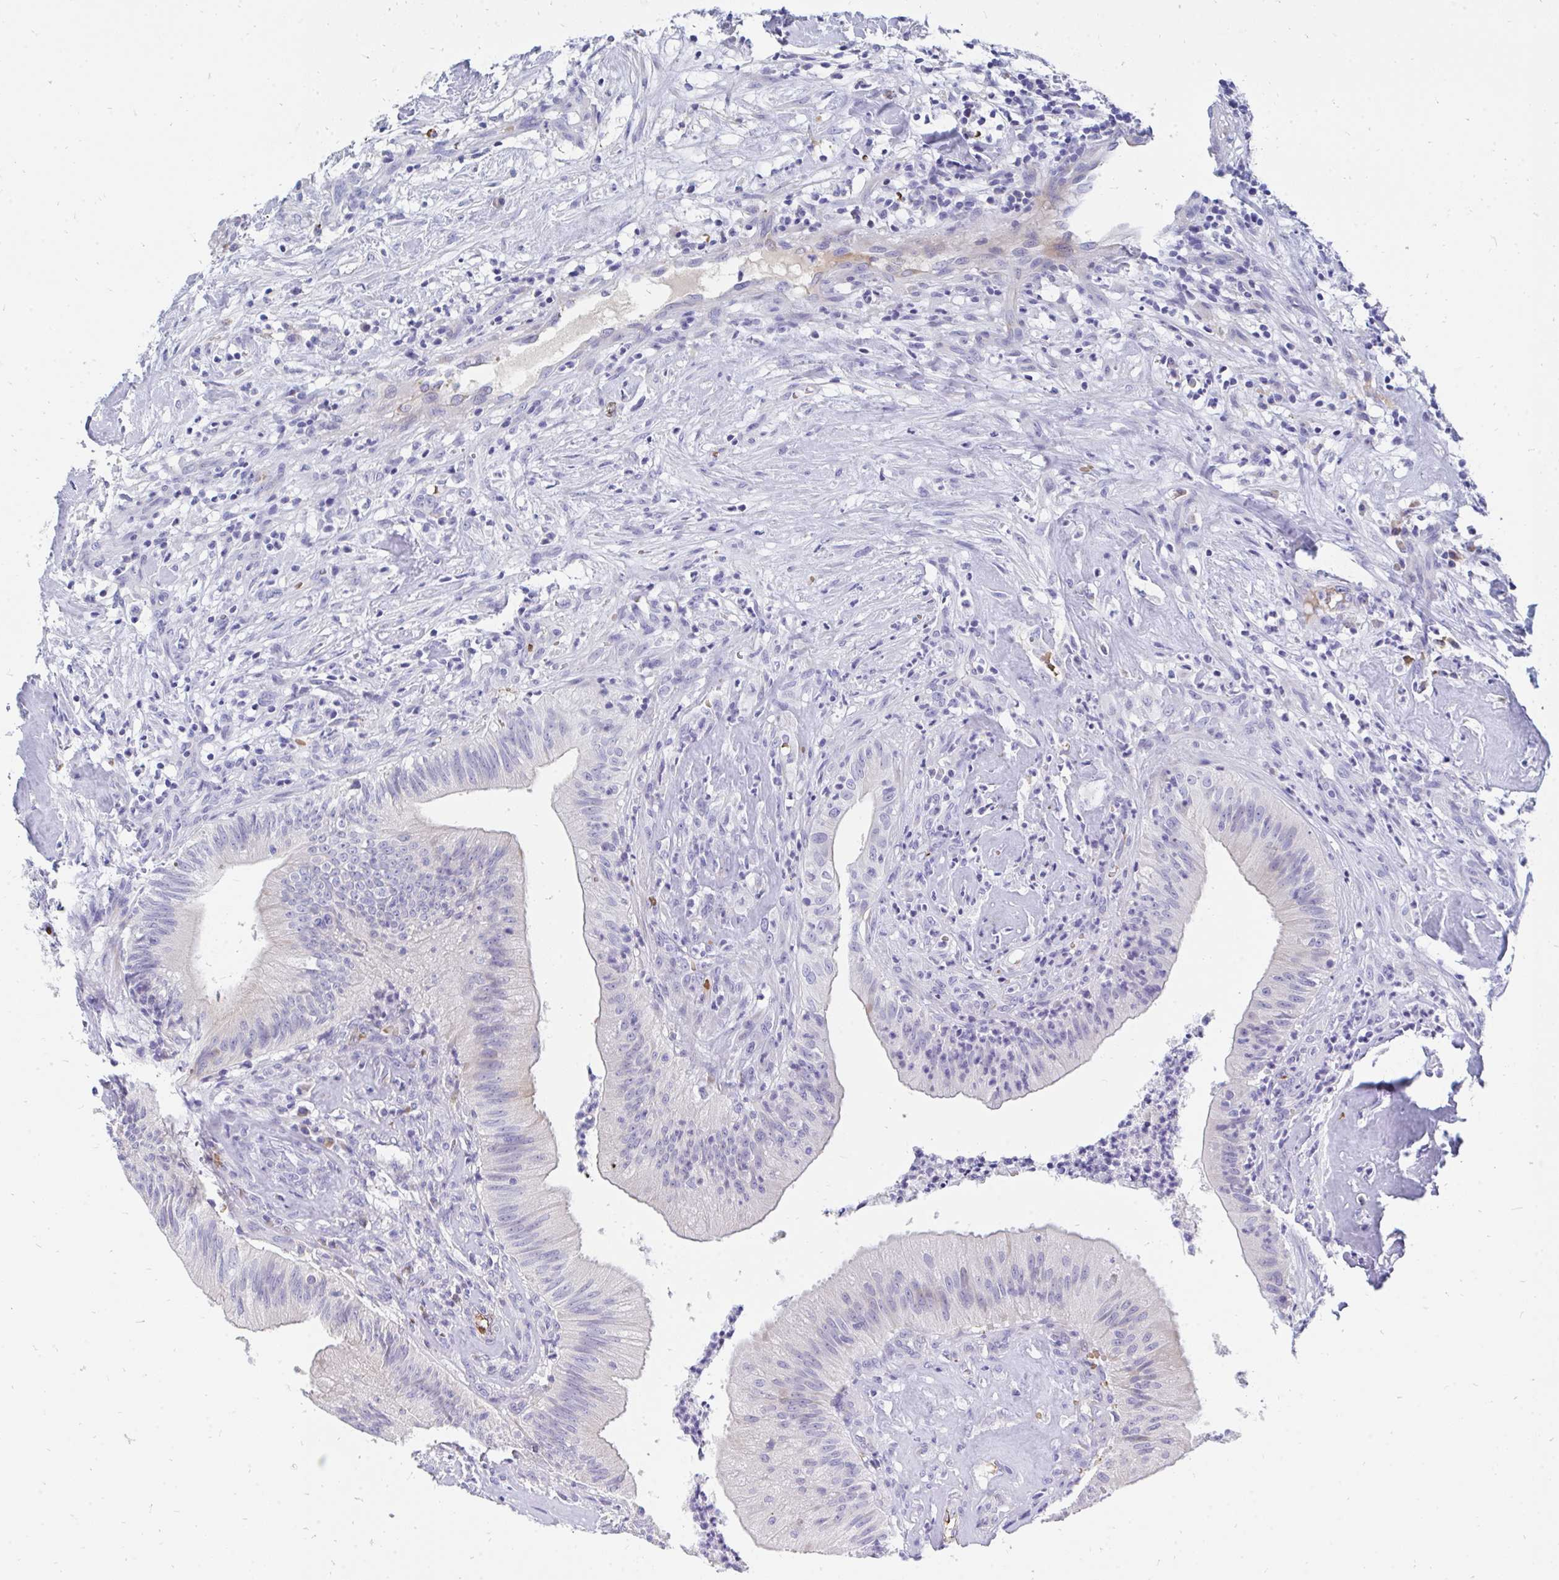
{"staining": {"intensity": "weak", "quantity": "<25%", "location": "cytoplasmic/membranous"}, "tissue": "head and neck cancer", "cell_type": "Tumor cells", "image_type": "cancer", "snomed": [{"axis": "morphology", "description": "Adenocarcinoma, NOS"}, {"axis": "topography", "description": "Head-Neck"}], "caption": "High magnification brightfield microscopy of adenocarcinoma (head and neck) stained with DAB (3,3'-diaminobenzidine) (brown) and counterstained with hematoxylin (blue): tumor cells show no significant positivity.", "gene": "MROH2B", "patient": {"sex": "male", "age": 44}}